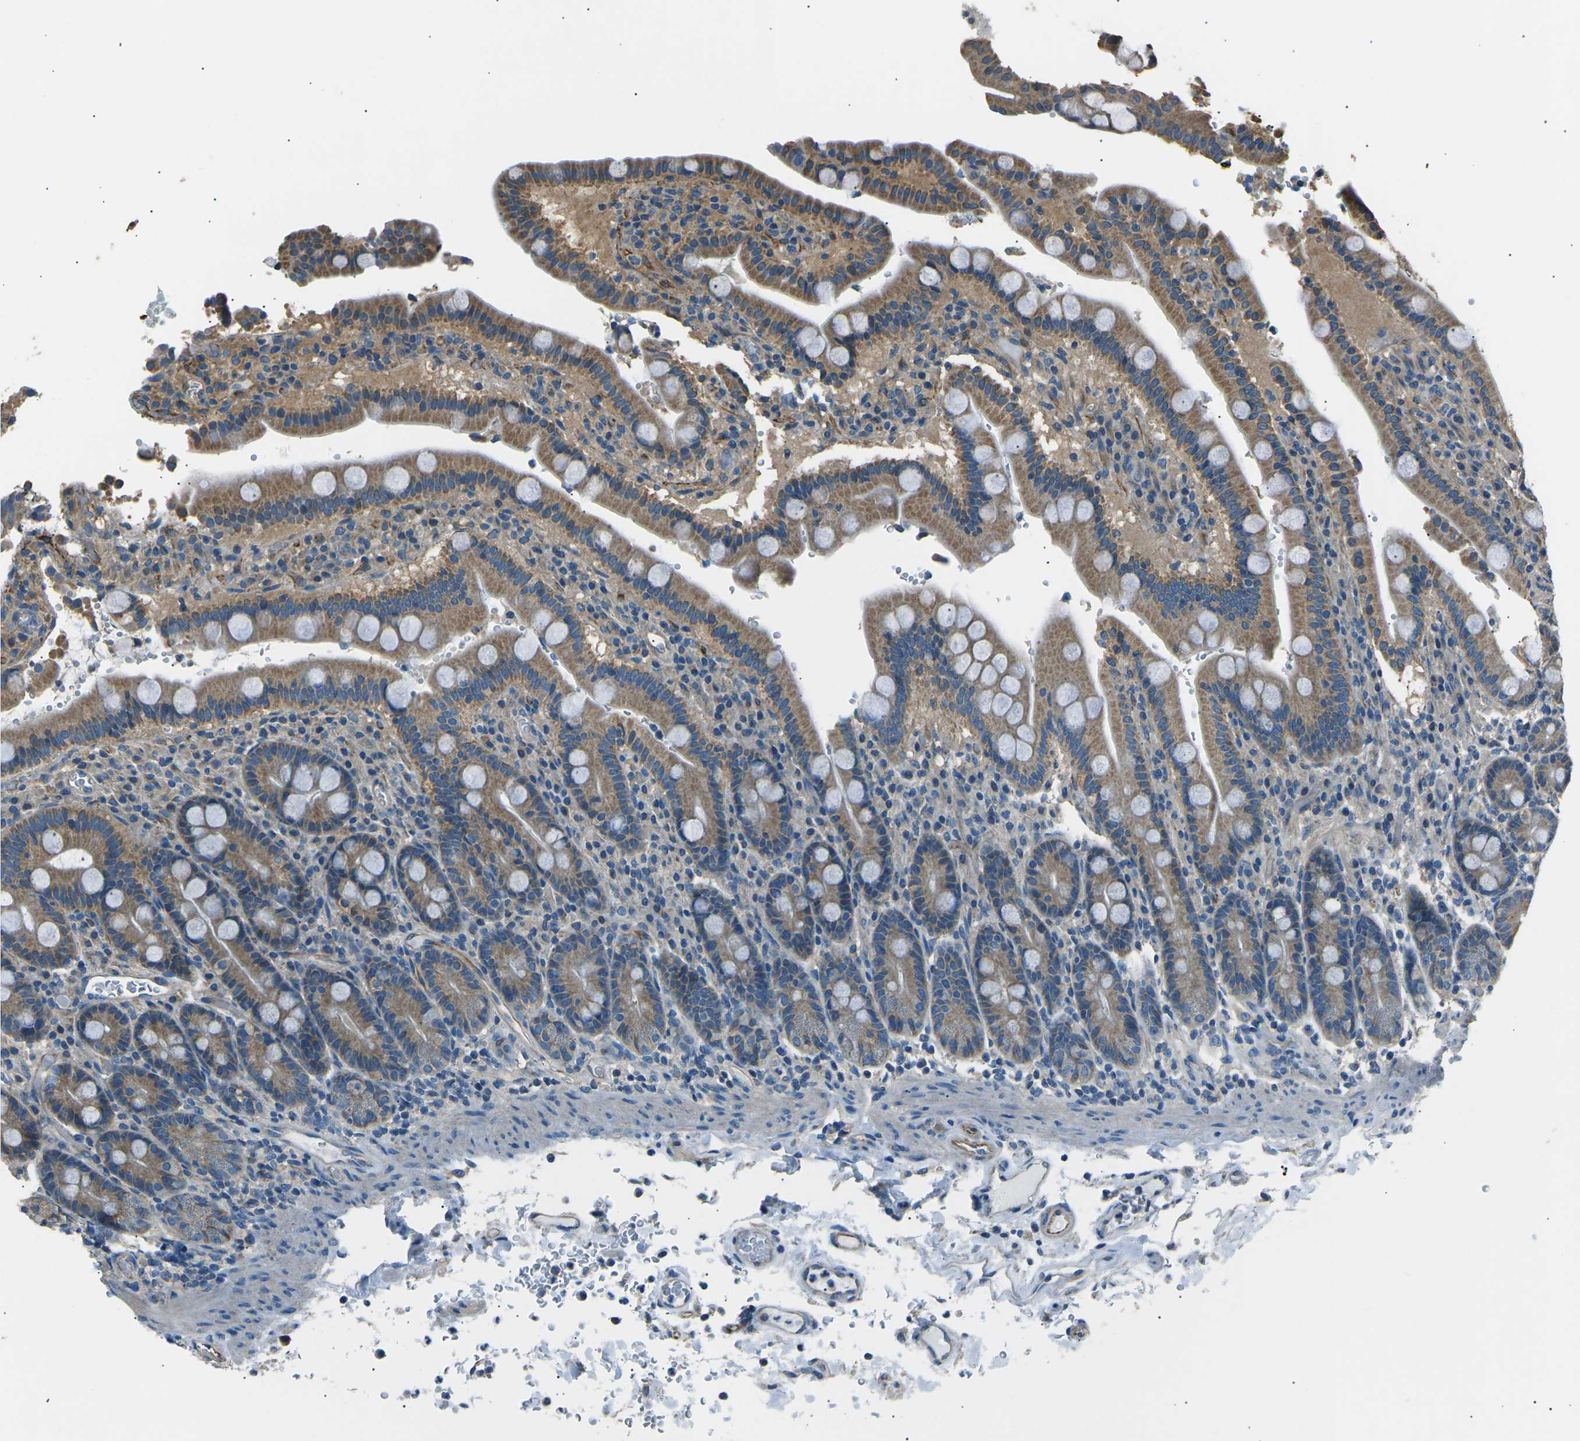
{"staining": {"intensity": "moderate", "quantity": ">75%", "location": "cytoplasmic/membranous"}, "tissue": "duodenum", "cell_type": "Glandular cells", "image_type": "normal", "snomed": [{"axis": "morphology", "description": "Normal tissue, NOS"}, {"axis": "topography", "description": "Small intestine, NOS"}], "caption": "Immunohistochemistry (IHC) image of normal duodenum stained for a protein (brown), which shows medium levels of moderate cytoplasmic/membranous expression in about >75% of glandular cells.", "gene": "SLK", "patient": {"sex": "female", "age": 71}}